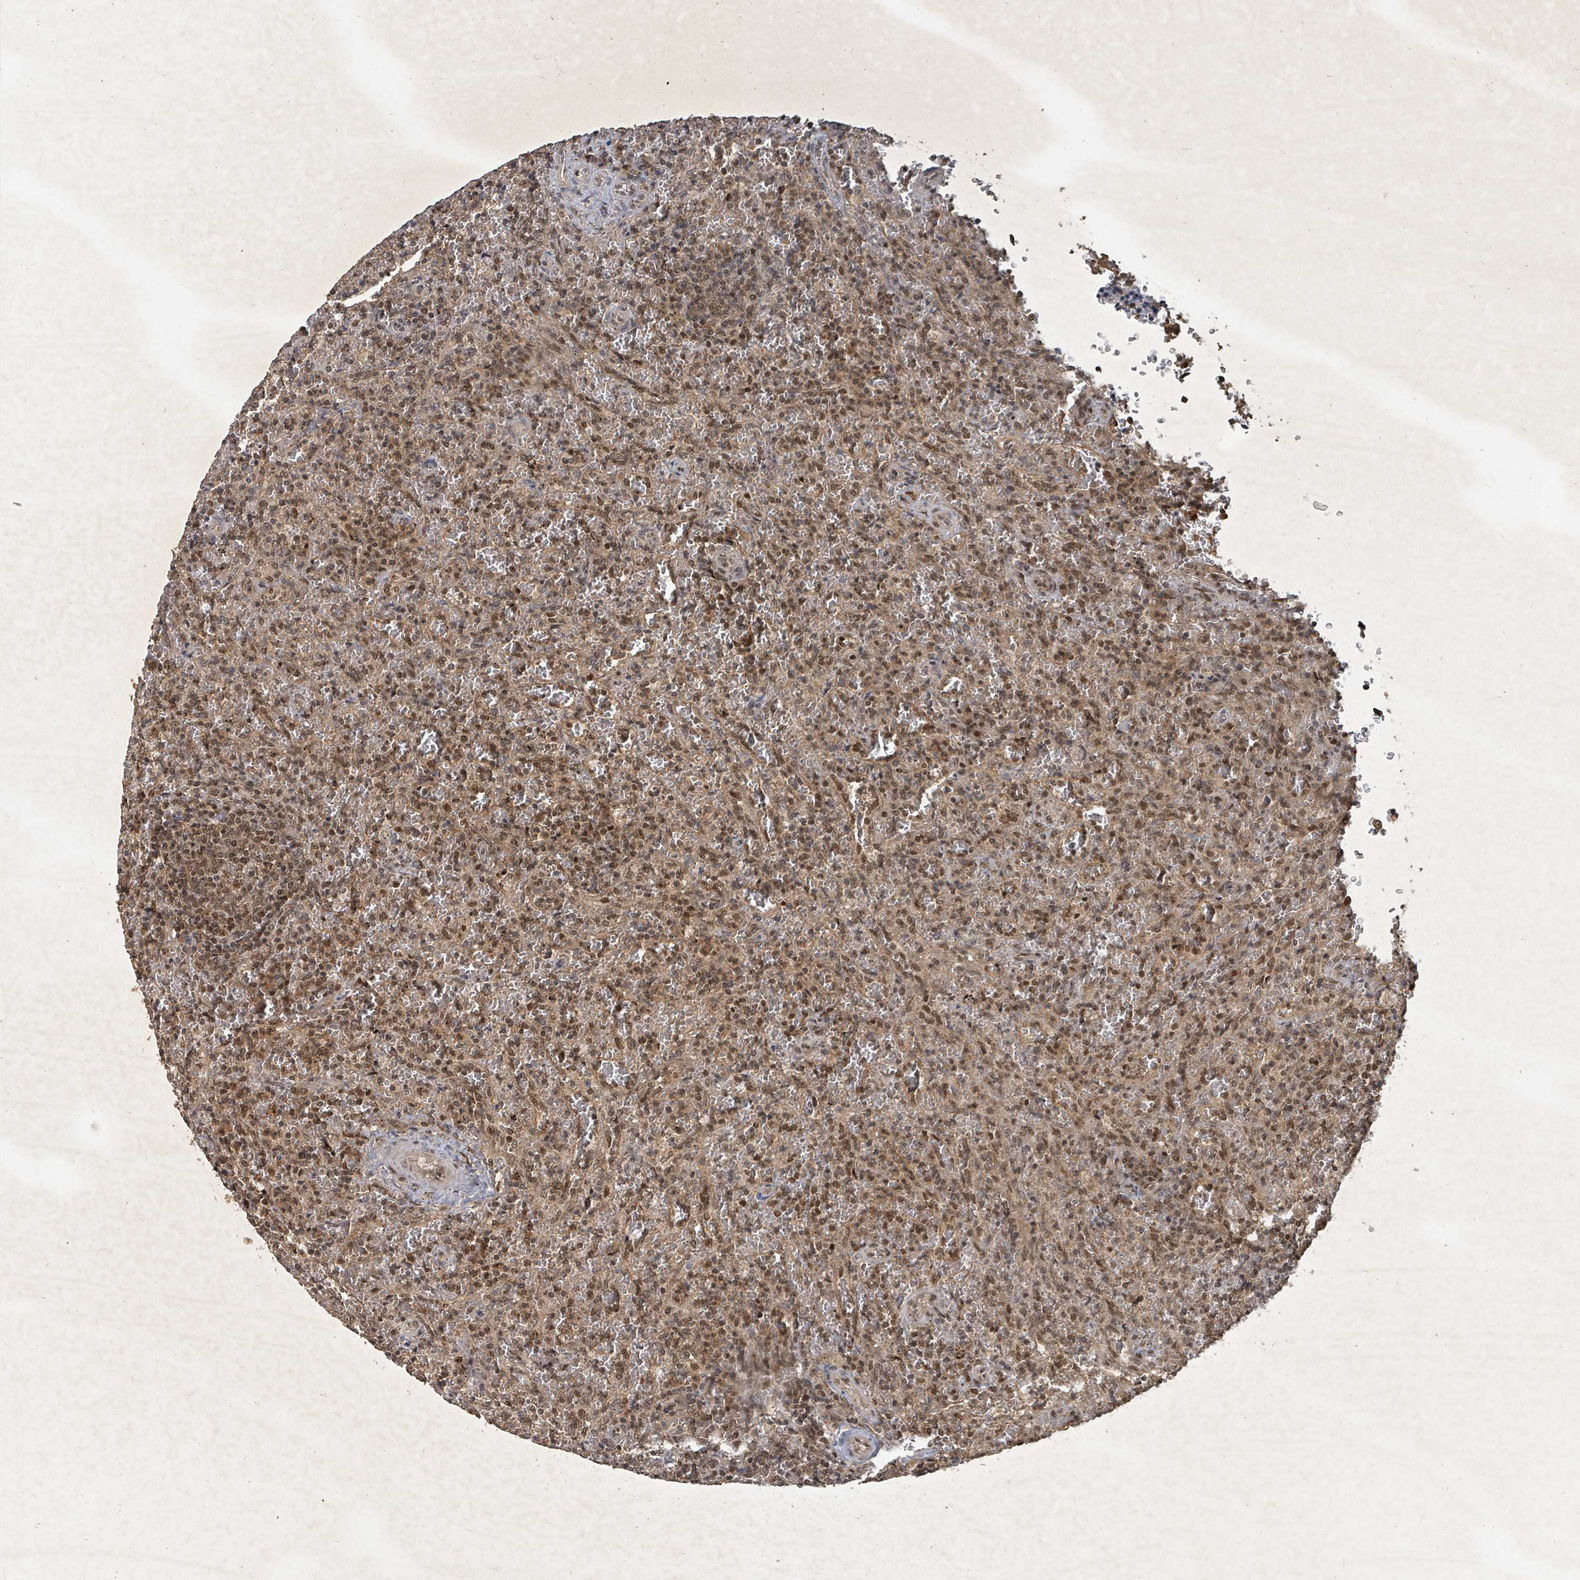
{"staining": {"intensity": "moderate", "quantity": ">75%", "location": "nuclear"}, "tissue": "lymphoma", "cell_type": "Tumor cells", "image_type": "cancer", "snomed": [{"axis": "morphology", "description": "Malignant lymphoma, non-Hodgkin's type, Low grade"}, {"axis": "topography", "description": "Spleen"}], "caption": "Tumor cells display medium levels of moderate nuclear staining in about >75% of cells in human lymphoma. The protein is stained brown, and the nuclei are stained in blue (DAB (3,3'-diaminobenzidine) IHC with brightfield microscopy, high magnification).", "gene": "KDM4E", "patient": {"sex": "female", "age": 64}}